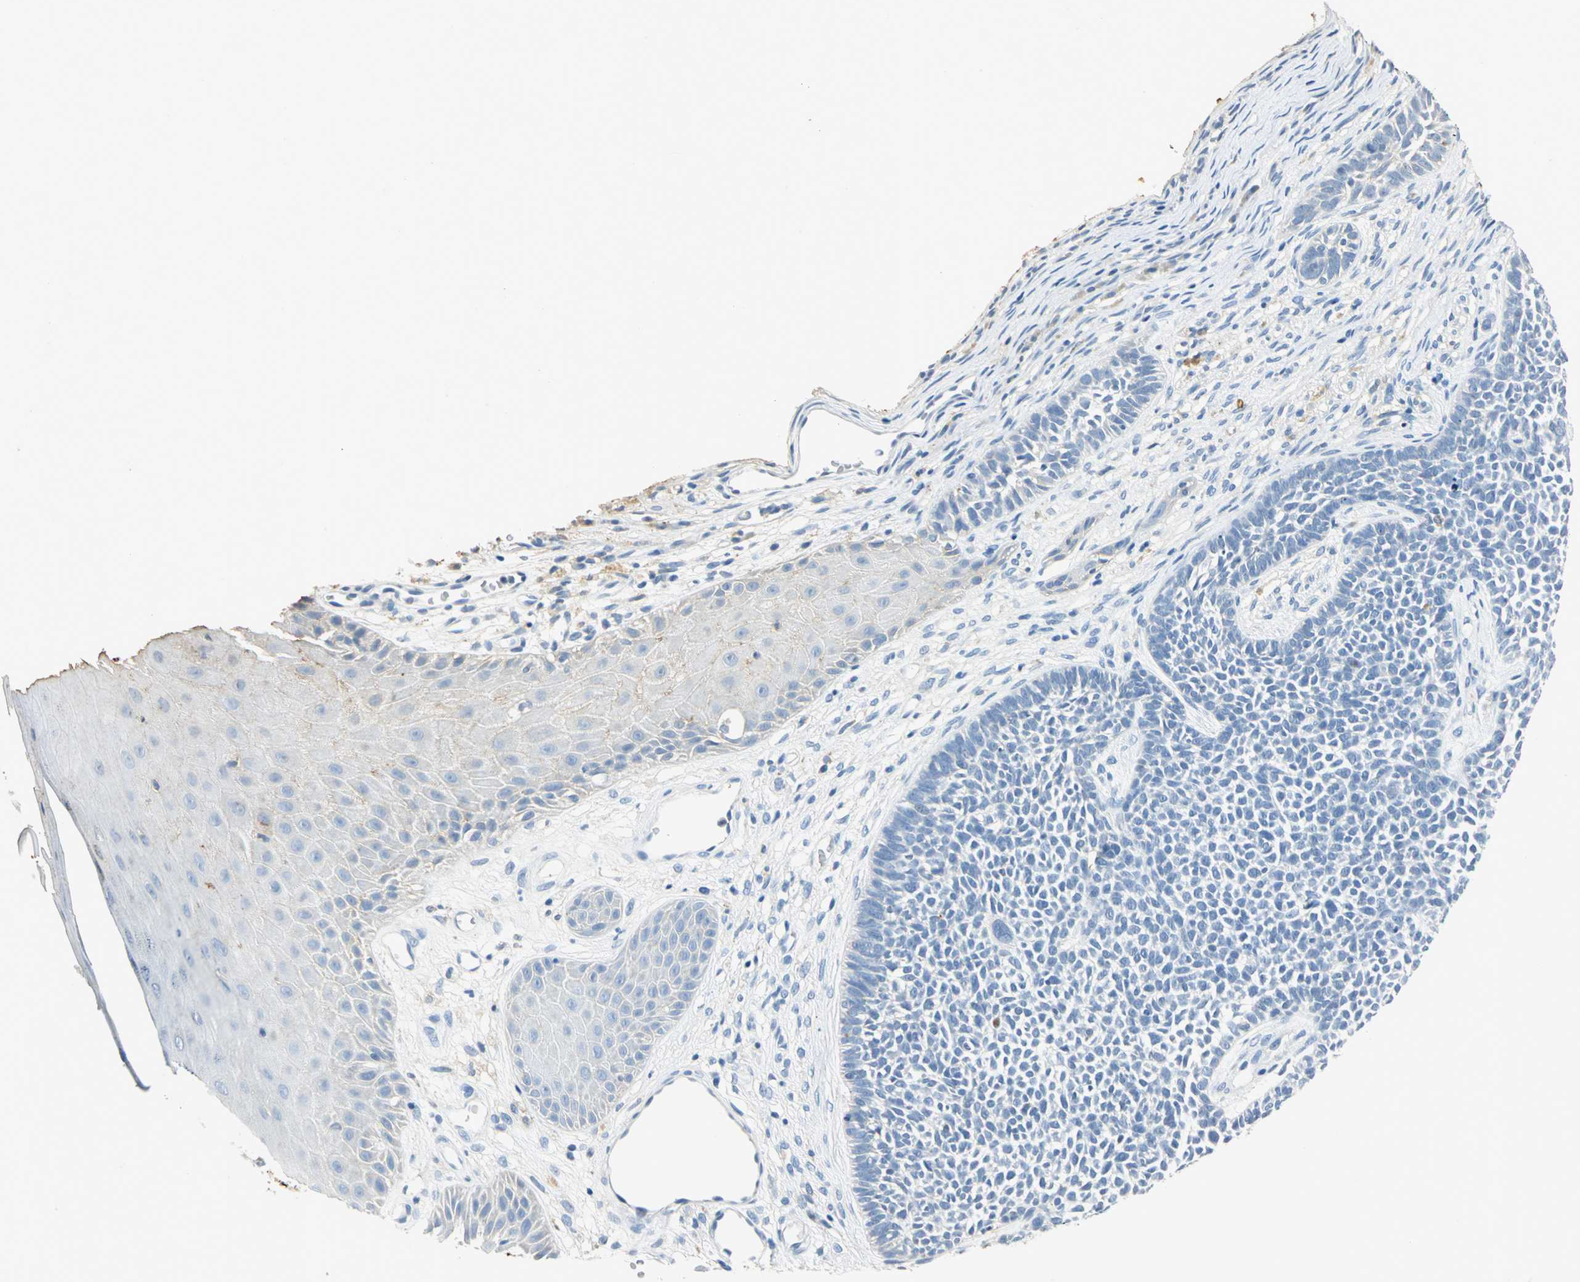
{"staining": {"intensity": "negative", "quantity": "none", "location": "none"}, "tissue": "skin cancer", "cell_type": "Tumor cells", "image_type": "cancer", "snomed": [{"axis": "morphology", "description": "Basal cell carcinoma"}, {"axis": "topography", "description": "Skin"}], "caption": "A histopathology image of skin basal cell carcinoma stained for a protein shows no brown staining in tumor cells. (Immunohistochemistry, brightfield microscopy, high magnification).", "gene": "ANXA4", "patient": {"sex": "female", "age": 84}}